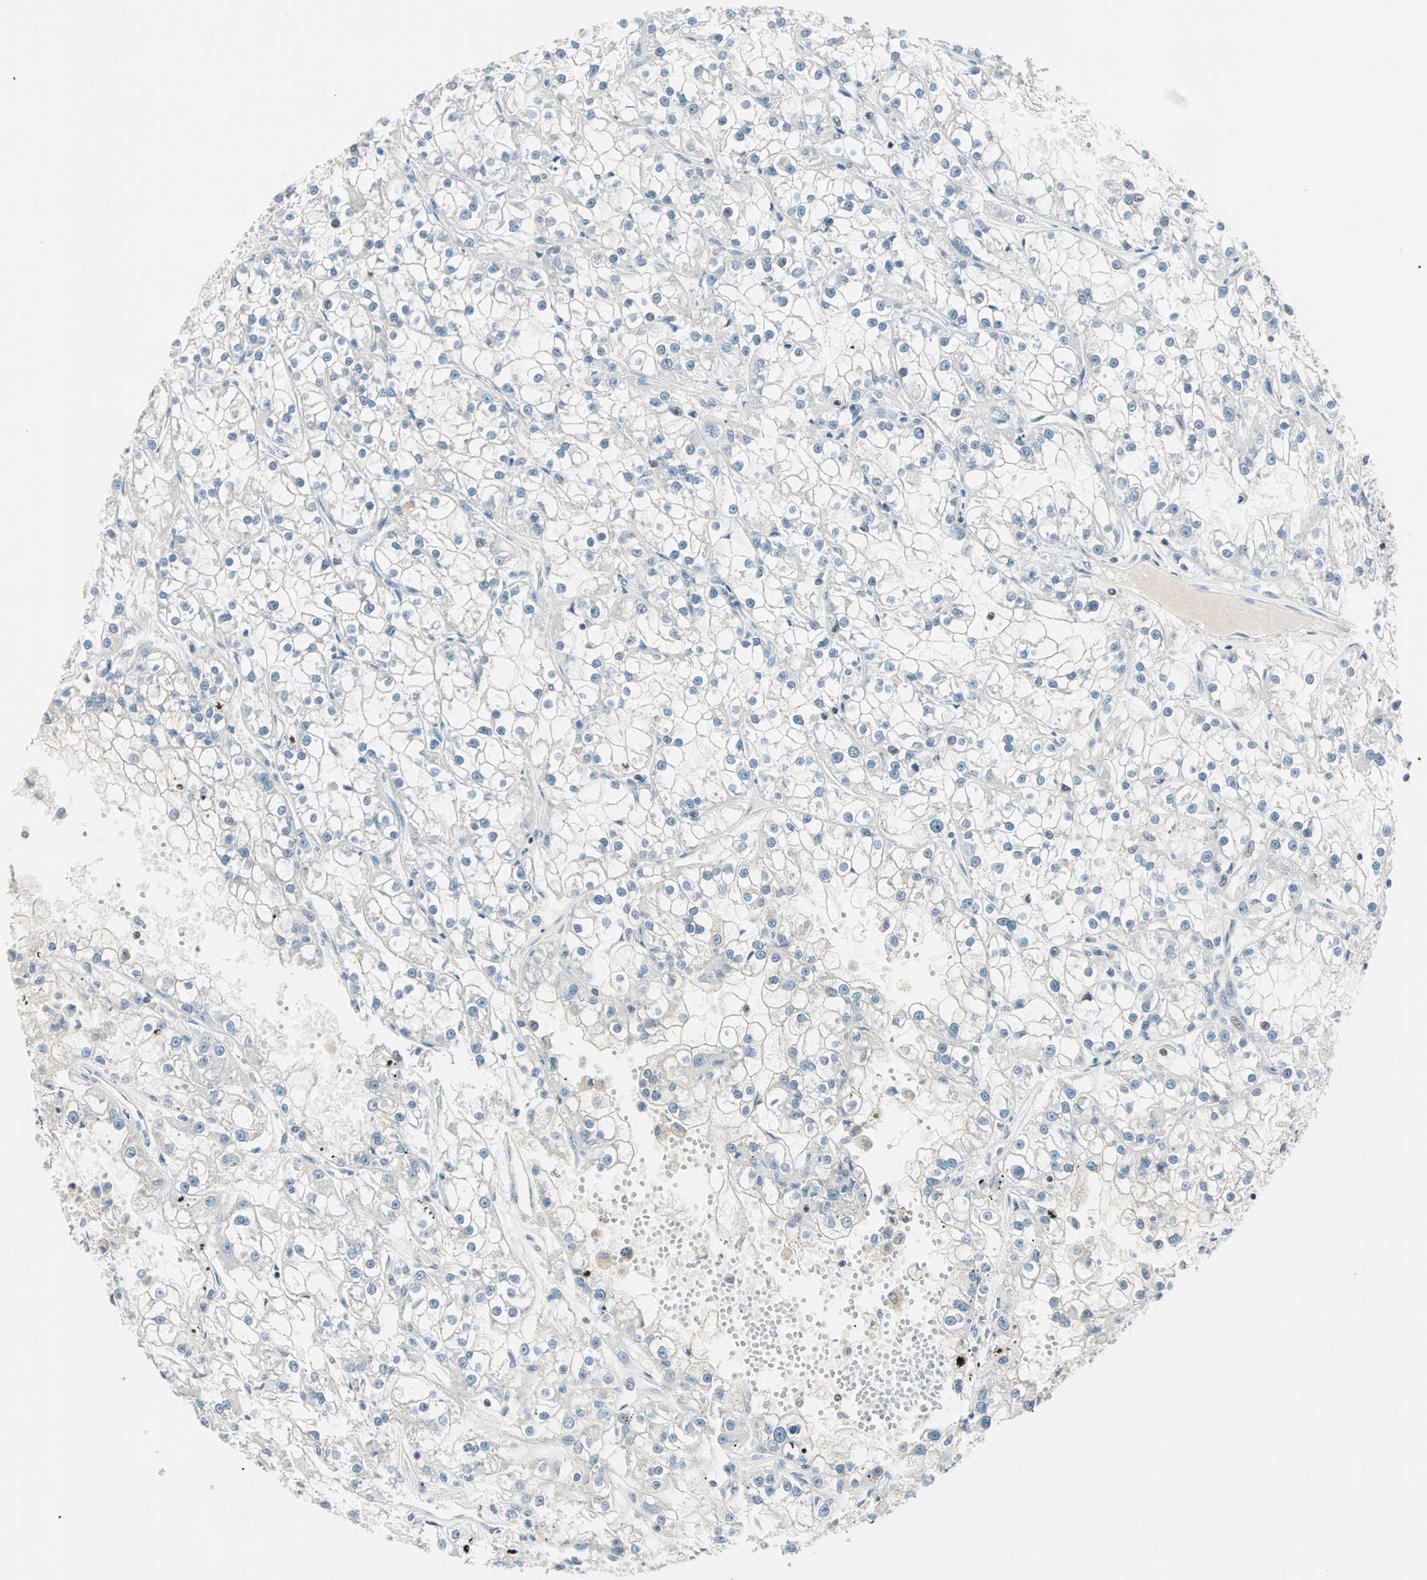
{"staining": {"intensity": "negative", "quantity": "none", "location": "none"}, "tissue": "renal cancer", "cell_type": "Tumor cells", "image_type": "cancer", "snomed": [{"axis": "morphology", "description": "Adenocarcinoma, NOS"}, {"axis": "topography", "description": "Kidney"}], "caption": "There is no significant expression in tumor cells of renal cancer (adenocarcinoma).", "gene": "SIN3A", "patient": {"sex": "female", "age": 52}}